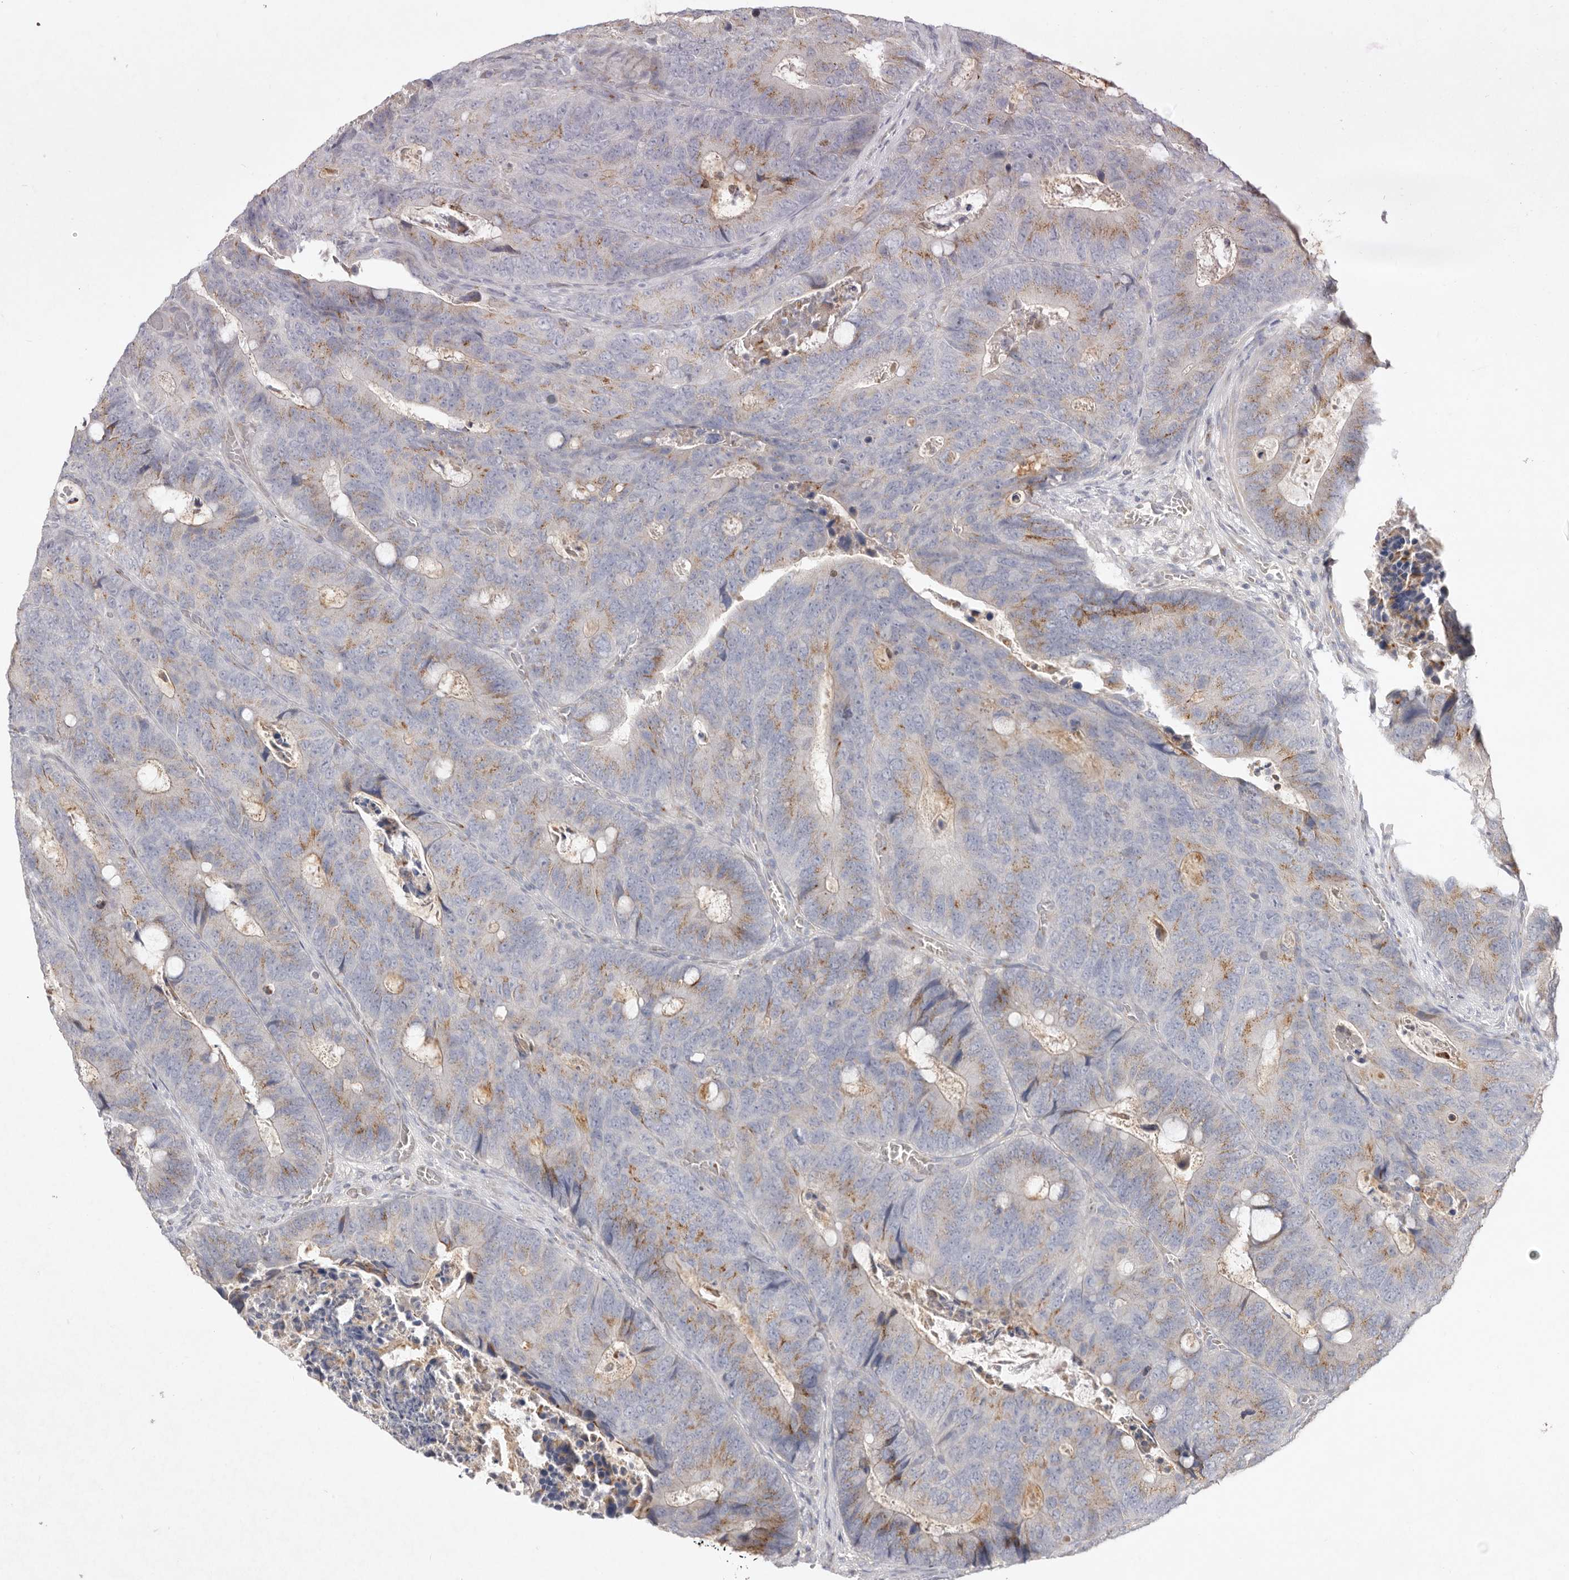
{"staining": {"intensity": "moderate", "quantity": "25%-75%", "location": "cytoplasmic/membranous"}, "tissue": "colorectal cancer", "cell_type": "Tumor cells", "image_type": "cancer", "snomed": [{"axis": "morphology", "description": "Adenocarcinoma, NOS"}, {"axis": "topography", "description": "Colon"}], "caption": "About 25%-75% of tumor cells in human colorectal cancer show moderate cytoplasmic/membranous protein staining as visualized by brown immunohistochemical staining.", "gene": "USP24", "patient": {"sex": "male", "age": 87}}